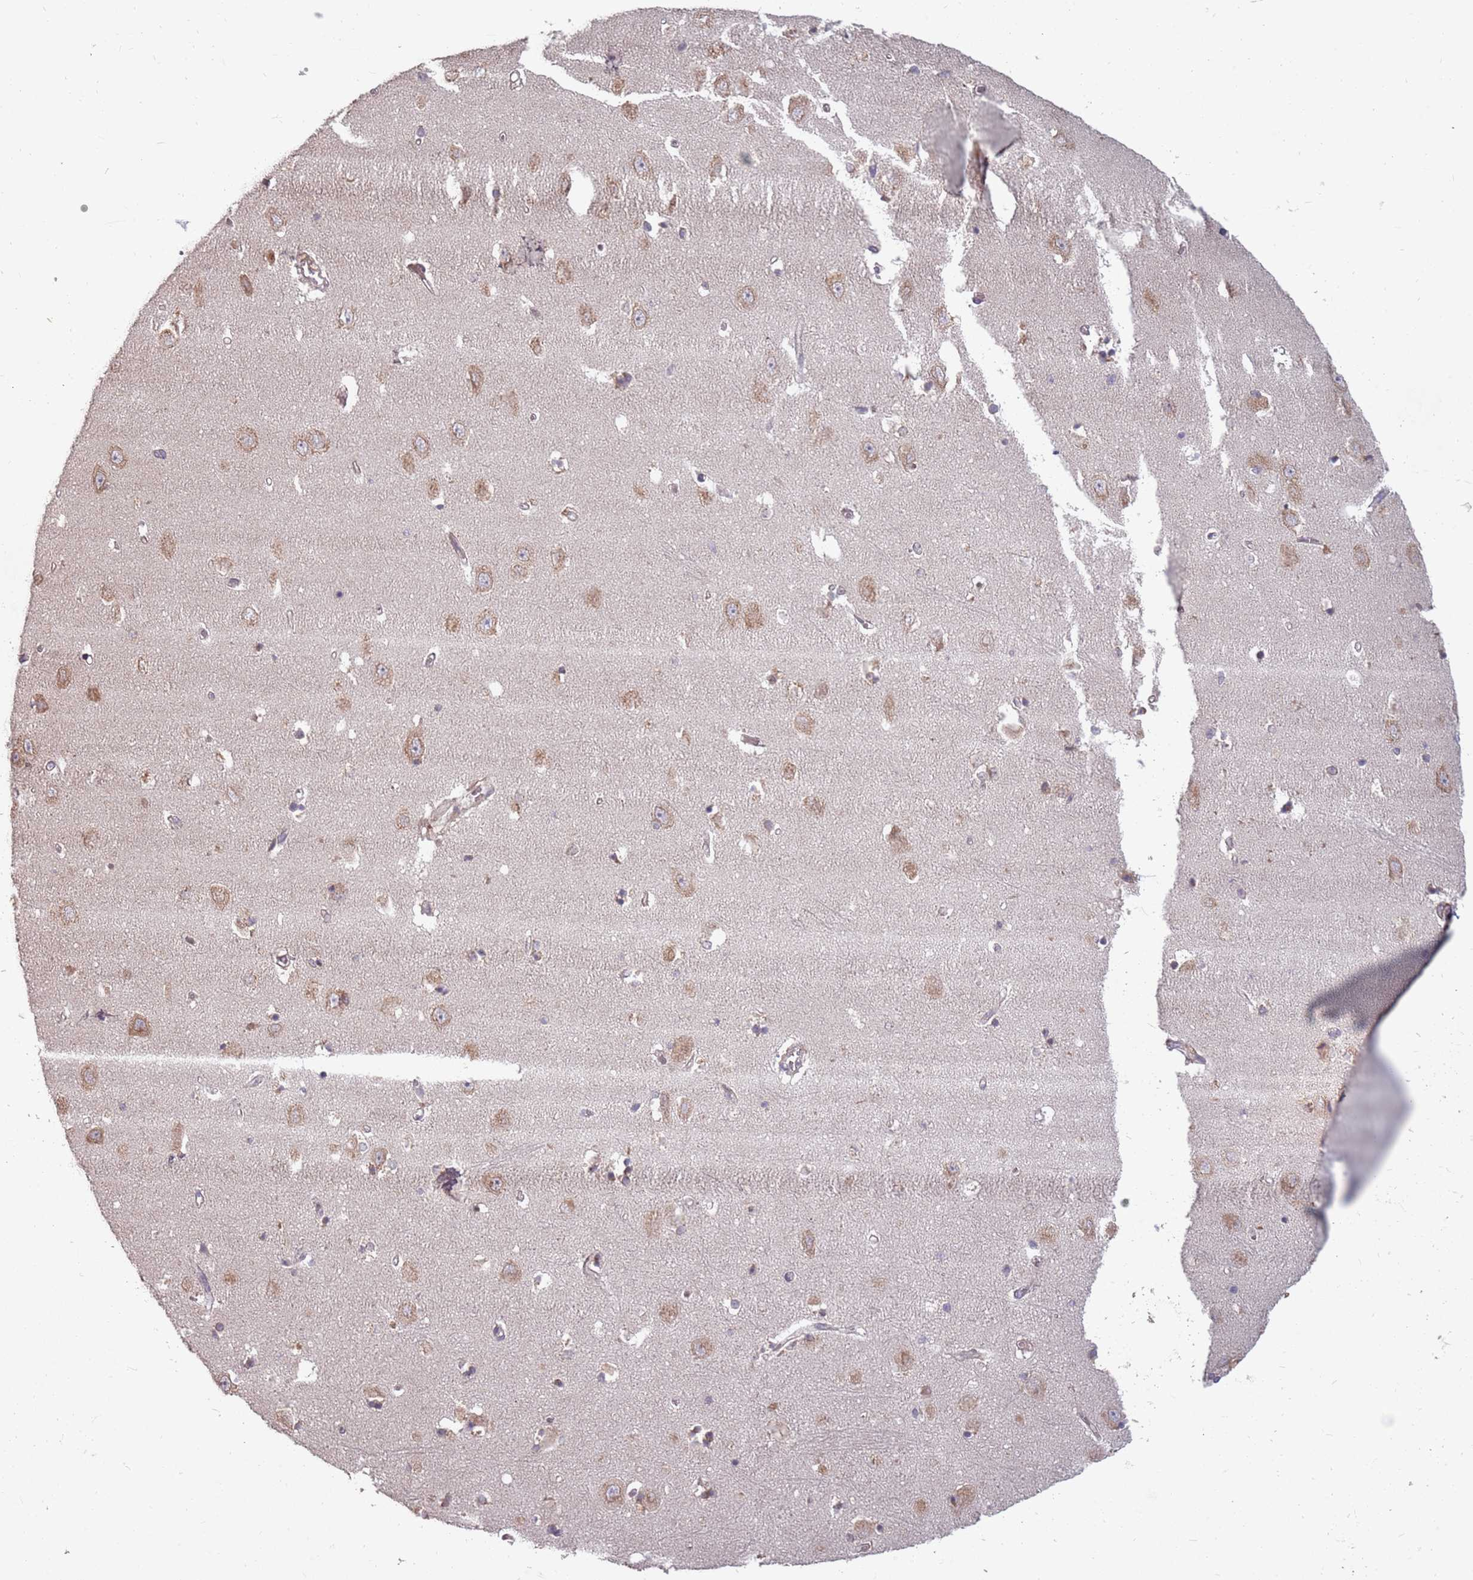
{"staining": {"intensity": "negative", "quantity": "none", "location": "none"}, "tissue": "hippocampus", "cell_type": "Glial cells", "image_type": "normal", "snomed": [{"axis": "morphology", "description": "Normal tissue, NOS"}, {"axis": "topography", "description": "Hippocampus"}], "caption": "Immunohistochemistry (IHC) micrograph of normal hippocampus: human hippocampus stained with DAB displays no significant protein positivity in glial cells.", "gene": "PLD6", "patient": {"sex": "female", "age": 64}}